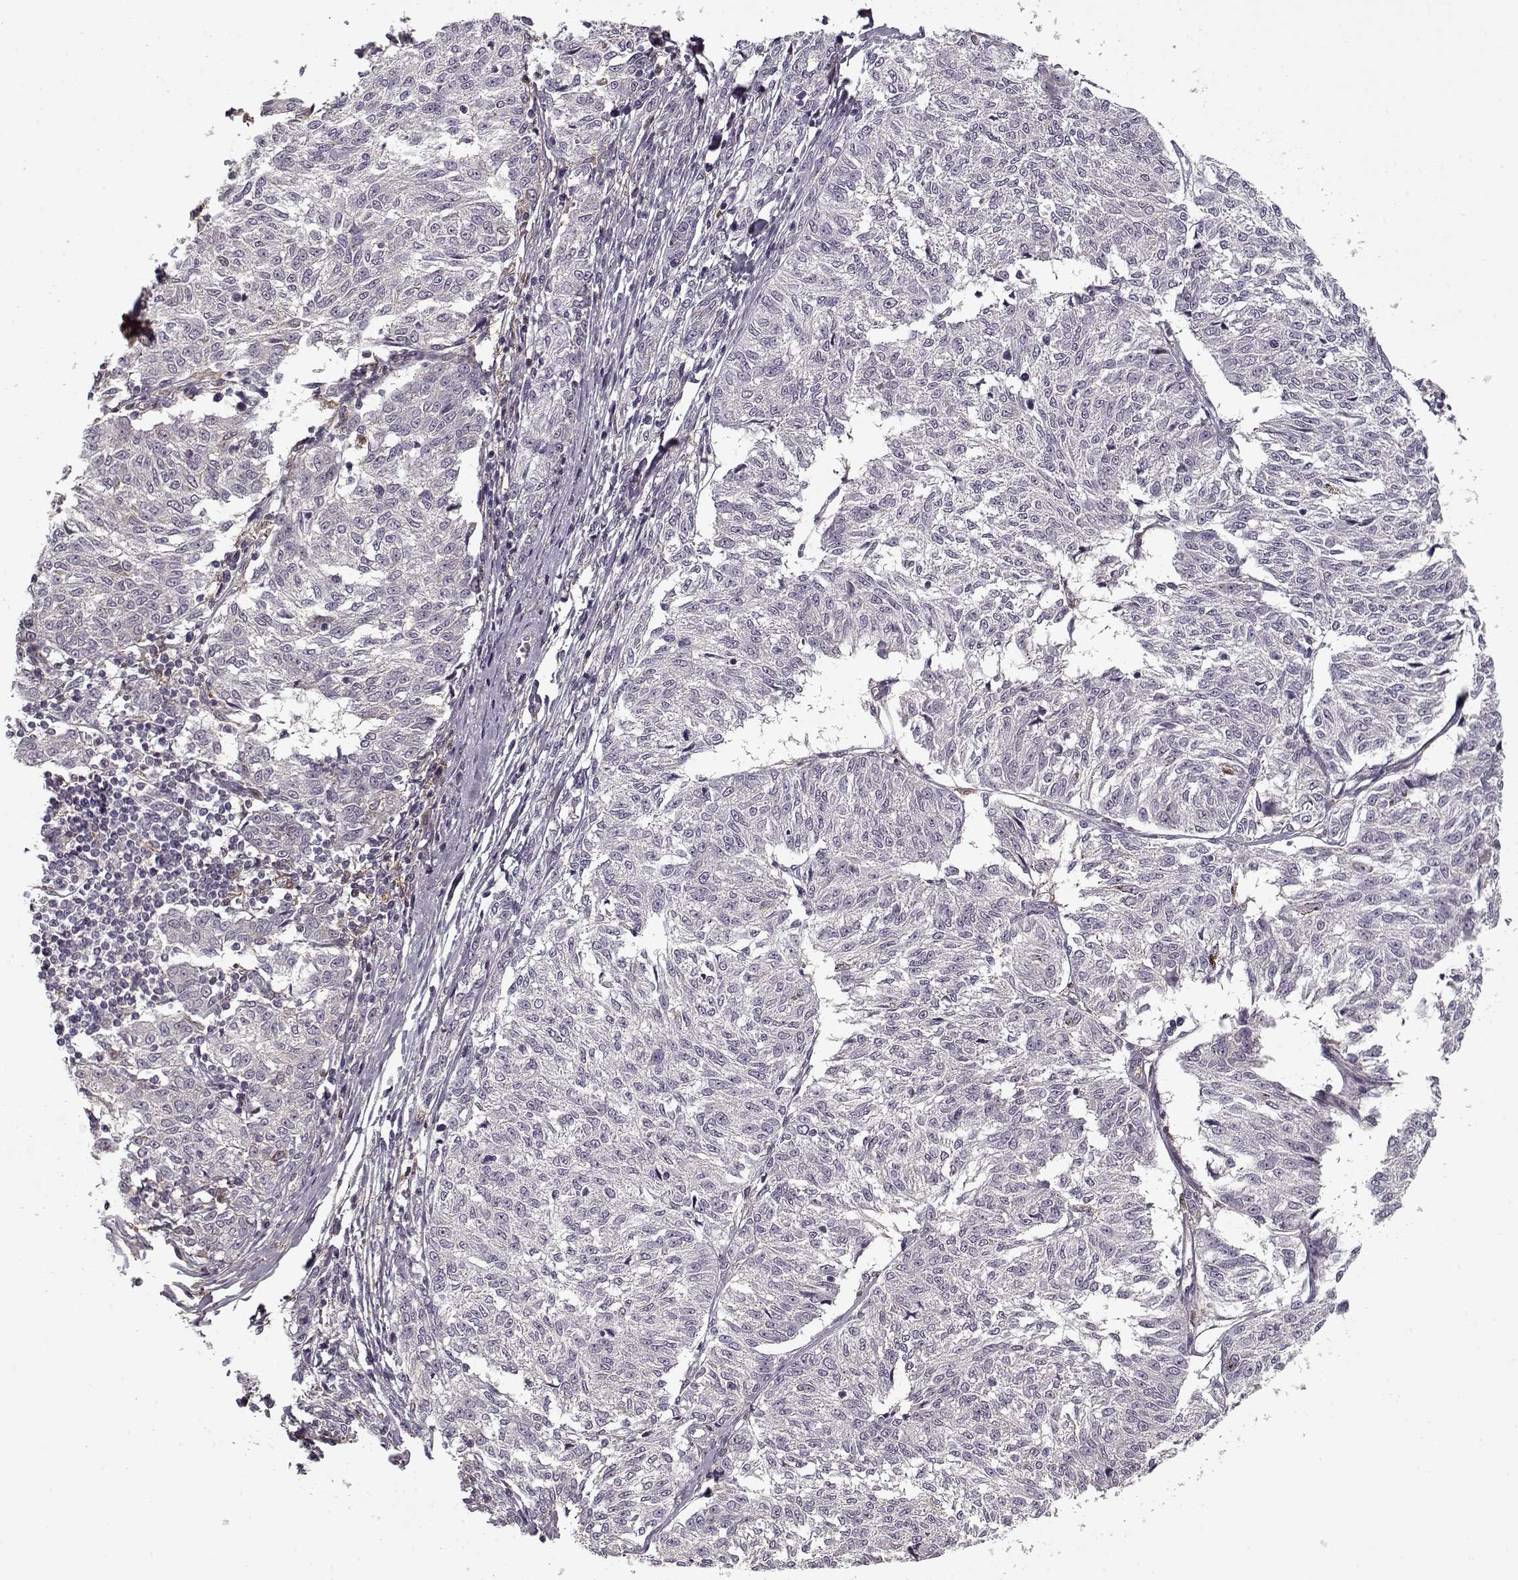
{"staining": {"intensity": "negative", "quantity": "none", "location": "none"}, "tissue": "melanoma", "cell_type": "Tumor cells", "image_type": "cancer", "snomed": [{"axis": "morphology", "description": "Malignant melanoma, NOS"}, {"axis": "topography", "description": "Skin"}], "caption": "Immunohistochemistry (IHC) micrograph of neoplastic tissue: malignant melanoma stained with DAB (3,3'-diaminobenzidine) reveals no significant protein staining in tumor cells. The staining is performed using DAB (3,3'-diaminobenzidine) brown chromogen with nuclei counter-stained in using hematoxylin.", "gene": "AFM", "patient": {"sex": "female", "age": 72}}